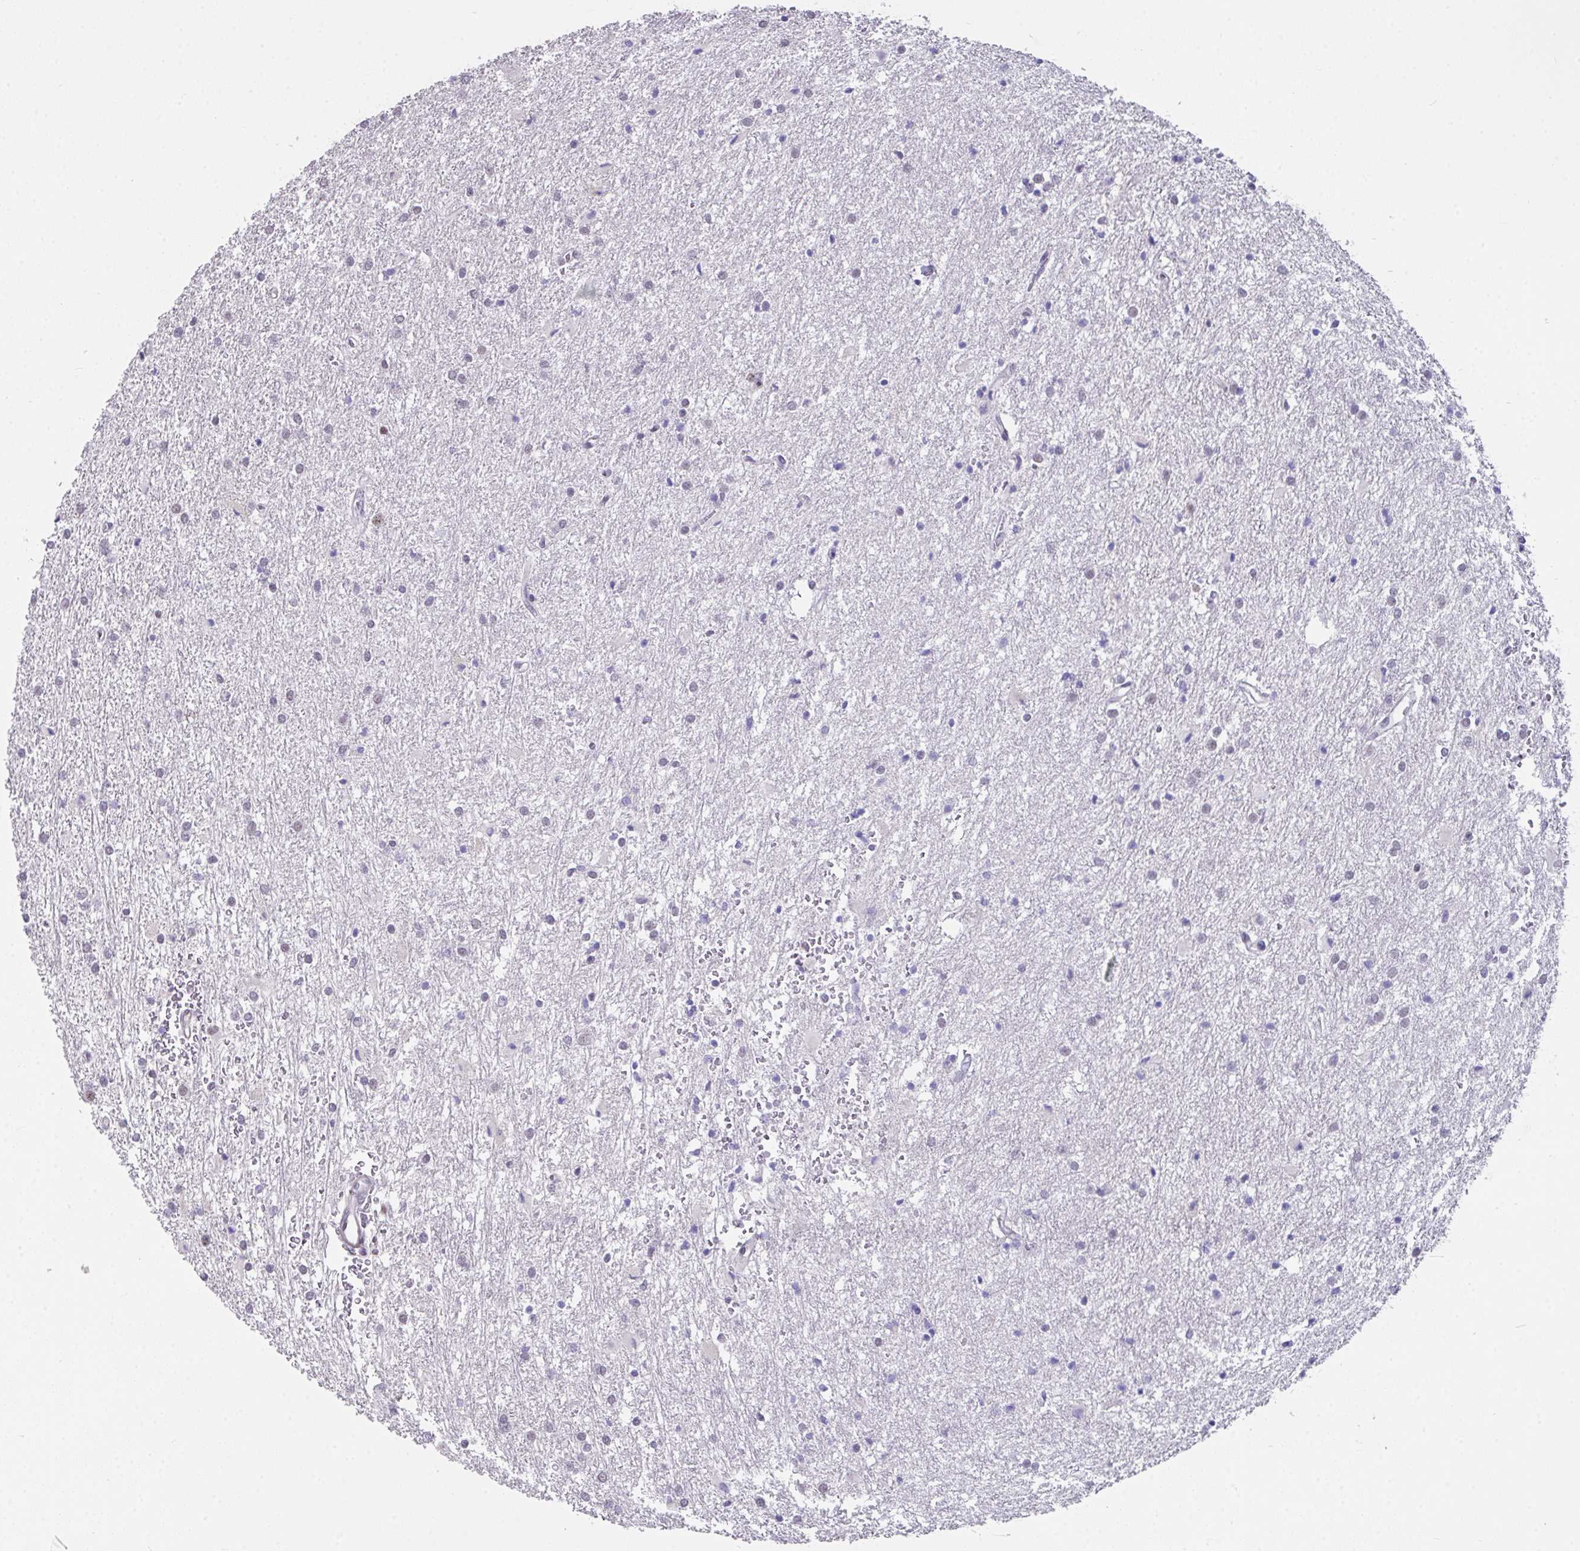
{"staining": {"intensity": "negative", "quantity": "none", "location": "none"}, "tissue": "glioma", "cell_type": "Tumor cells", "image_type": "cancer", "snomed": [{"axis": "morphology", "description": "Glioma, malignant, High grade"}, {"axis": "topography", "description": "Brain"}], "caption": "There is no significant positivity in tumor cells of glioma.", "gene": "RBBP6", "patient": {"sex": "female", "age": 50}}